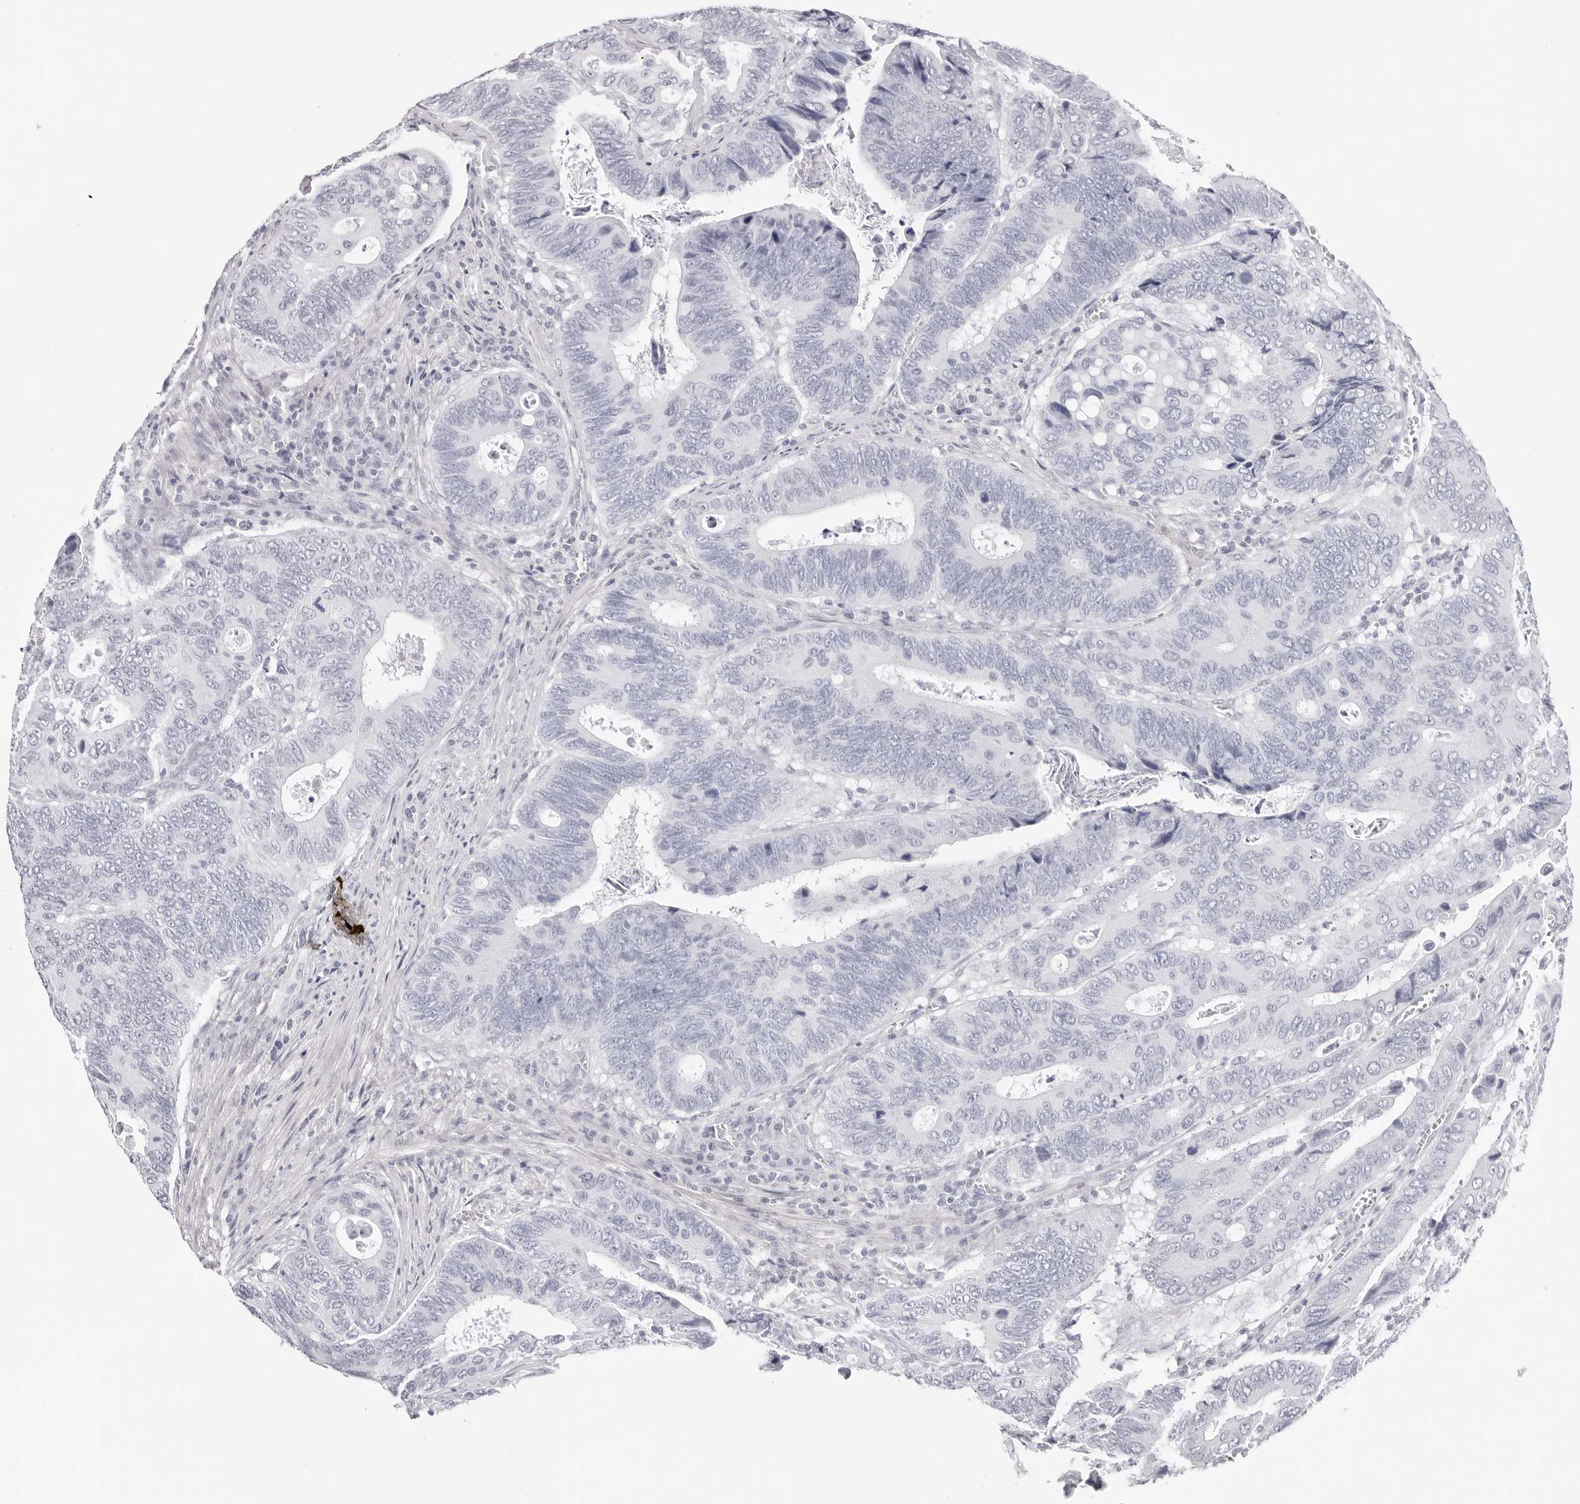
{"staining": {"intensity": "negative", "quantity": "none", "location": "none"}, "tissue": "colorectal cancer", "cell_type": "Tumor cells", "image_type": "cancer", "snomed": [{"axis": "morphology", "description": "Adenocarcinoma, NOS"}, {"axis": "topography", "description": "Colon"}], "caption": "This is an IHC photomicrograph of human adenocarcinoma (colorectal). There is no positivity in tumor cells.", "gene": "INSL3", "patient": {"sex": "male", "age": 72}}